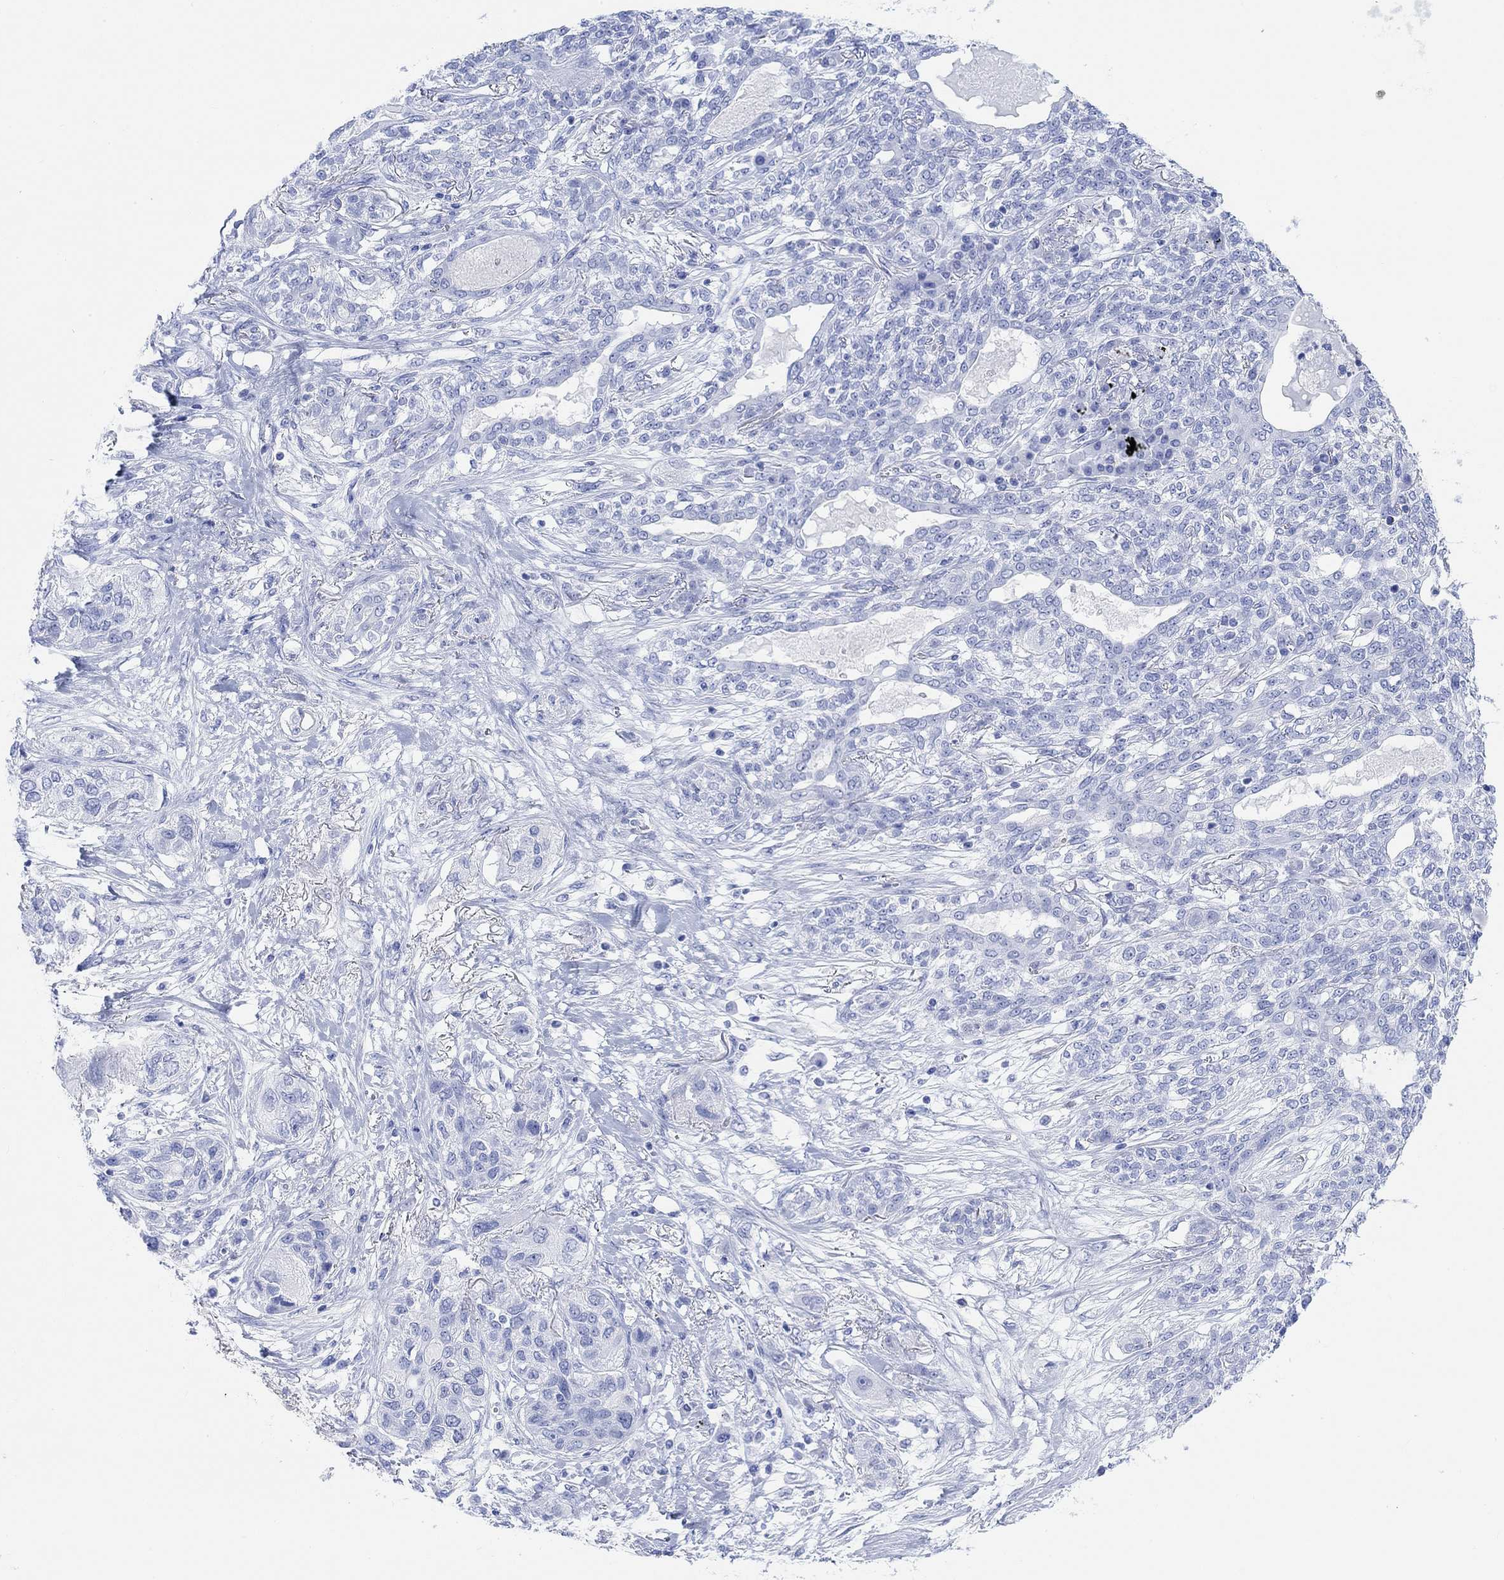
{"staining": {"intensity": "negative", "quantity": "none", "location": "none"}, "tissue": "lung cancer", "cell_type": "Tumor cells", "image_type": "cancer", "snomed": [{"axis": "morphology", "description": "Squamous cell carcinoma, NOS"}, {"axis": "topography", "description": "Lung"}], "caption": "High power microscopy image of an immunohistochemistry image of squamous cell carcinoma (lung), revealing no significant staining in tumor cells.", "gene": "ANKRD33", "patient": {"sex": "female", "age": 70}}